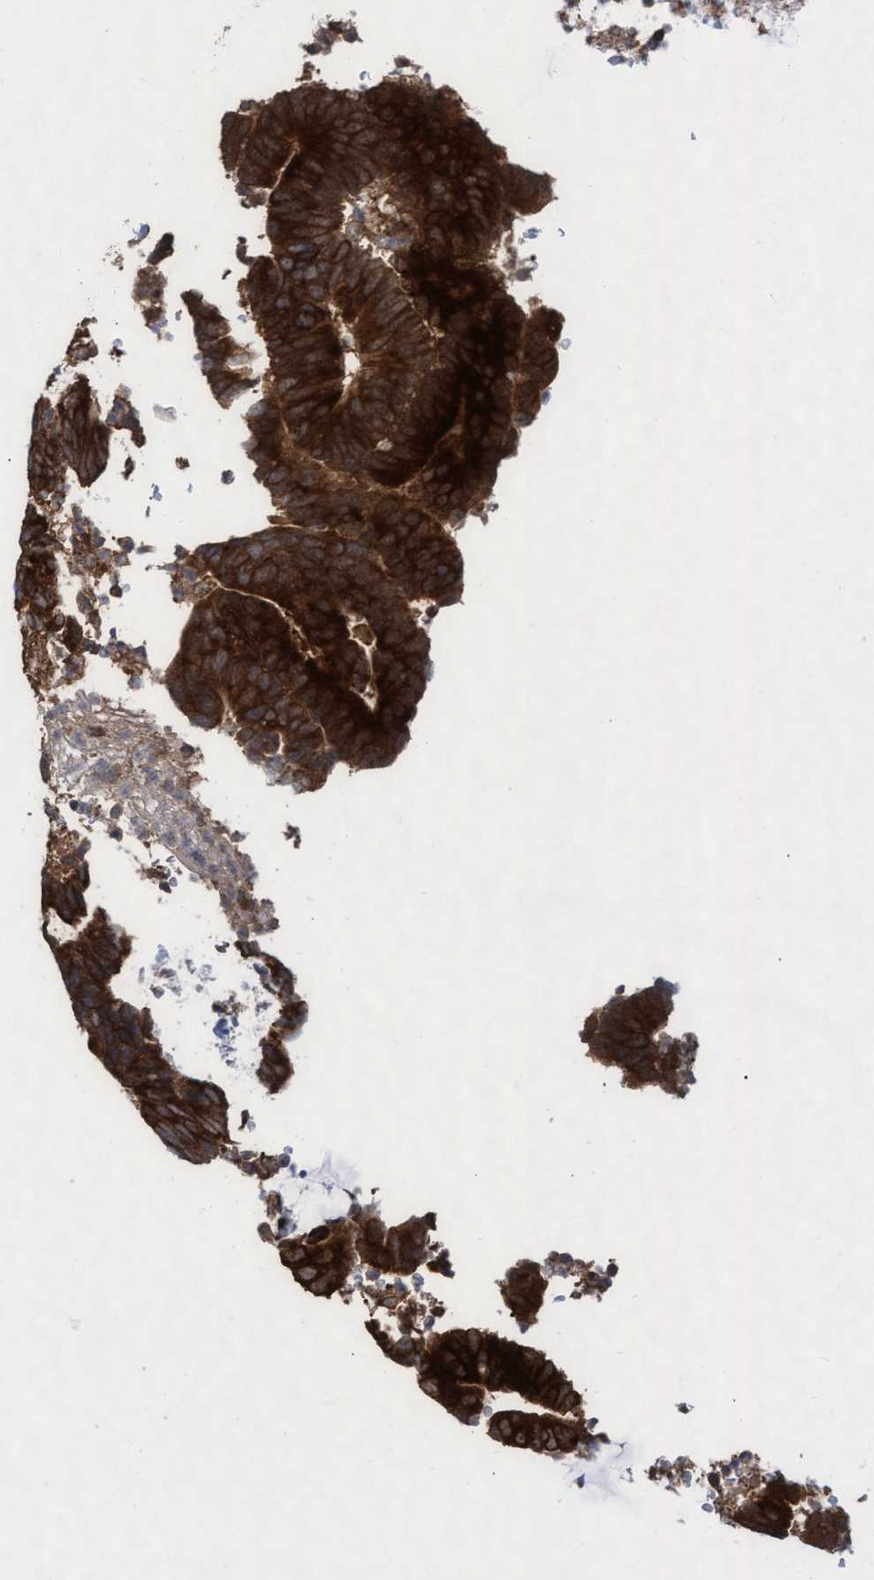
{"staining": {"intensity": "strong", "quantity": ">75%", "location": "cytoplasmic/membranous"}, "tissue": "colorectal cancer", "cell_type": "Tumor cells", "image_type": "cancer", "snomed": [{"axis": "morphology", "description": "Adenocarcinoma, NOS"}, {"axis": "topography", "description": "Colon"}], "caption": "This histopathology image exhibits immunohistochemistry staining of colorectal cancer (adenocarcinoma), with high strong cytoplasmic/membranous staining in about >75% of tumor cells.", "gene": "ABCF2", "patient": {"sex": "male", "age": 56}}